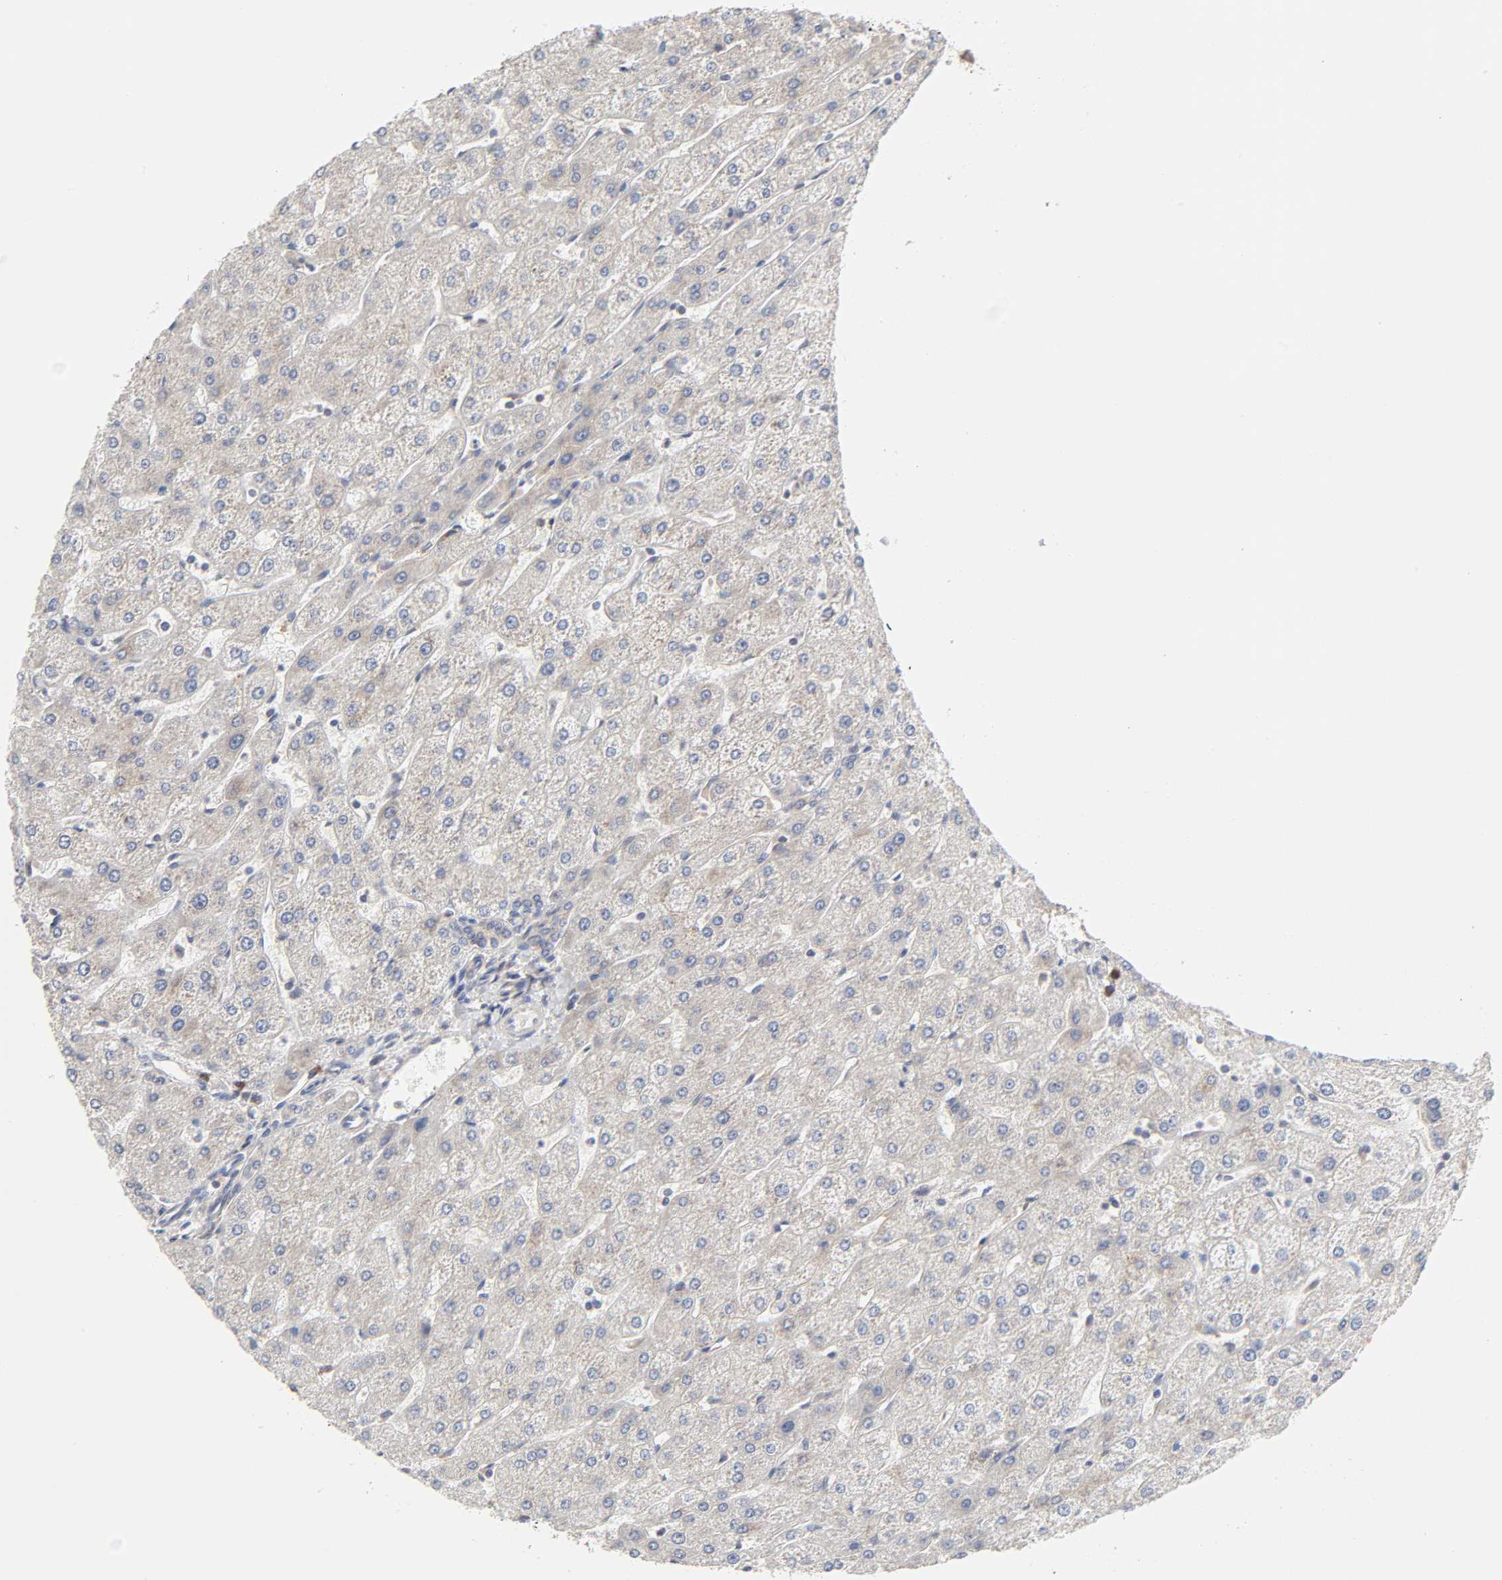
{"staining": {"intensity": "weak", "quantity": ">75%", "location": "cytoplasmic/membranous"}, "tissue": "liver", "cell_type": "Cholangiocytes", "image_type": "normal", "snomed": [{"axis": "morphology", "description": "Normal tissue, NOS"}, {"axis": "topography", "description": "Liver"}], "caption": "DAB immunohistochemical staining of benign liver reveals weak cytoplasmic/membranous protein positivity in about >75% of cholangiocytes.", "gene": "IL4R", "patient": {"sex": "male", "age": 67}}